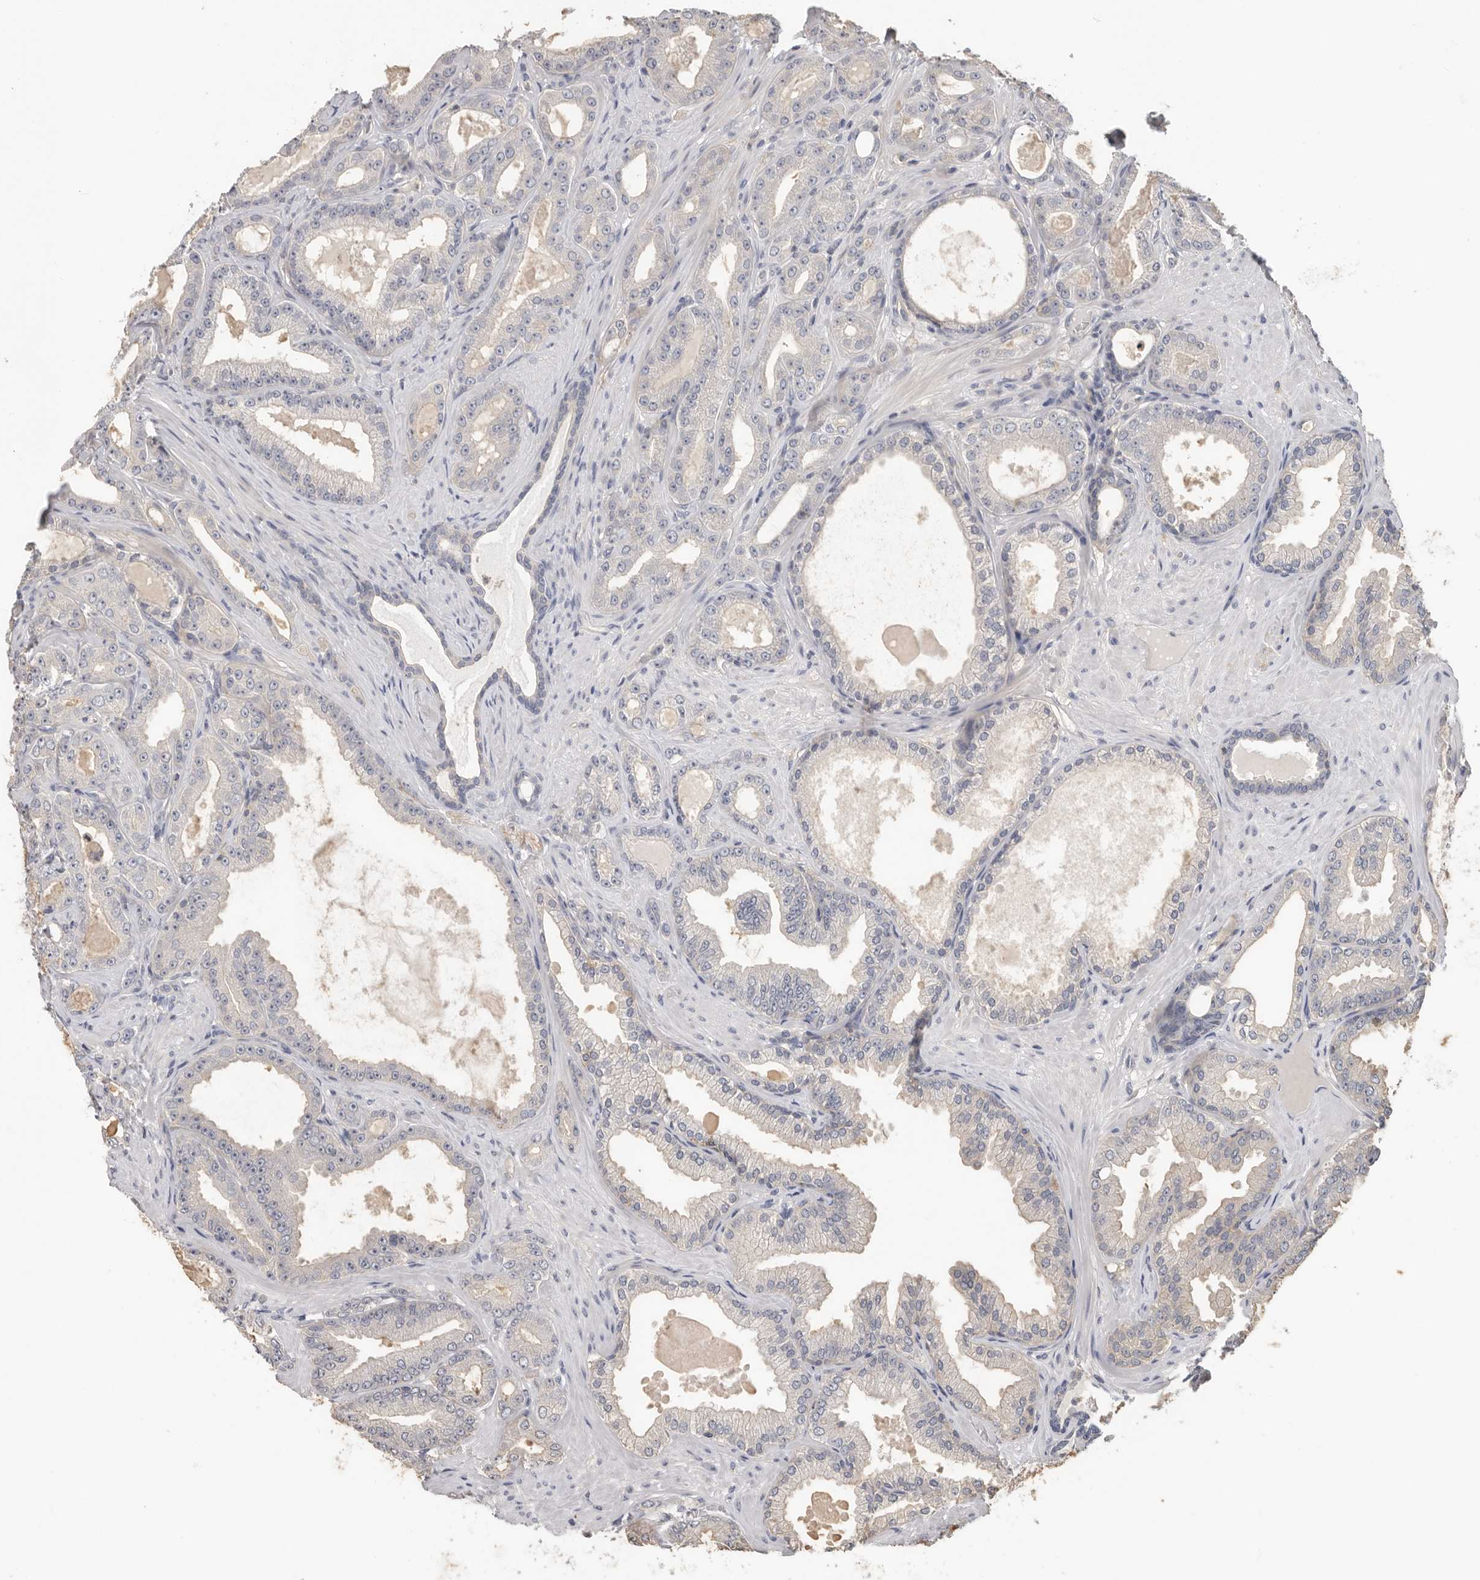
{"staining": {"intensity": "negative", "quantity": "none", "location": "none"}, "tissue": "prostate cancer", "cell_type": "Tumor cells", "image_type": "cancer", "snomed": [{"axis": "morphology", "description": "Adenocarcinoma, Low grade"}, {"axis": "topography", "description": "Prostate"}], "caption": "IHC image of neoplastic tissue: human prostate low-grade adenocarcinoma stained with DAB reveals no significant protein staining in tumor cells.", "gene": "WDTC1", "patient": {"sex": "male", "age": 63}}